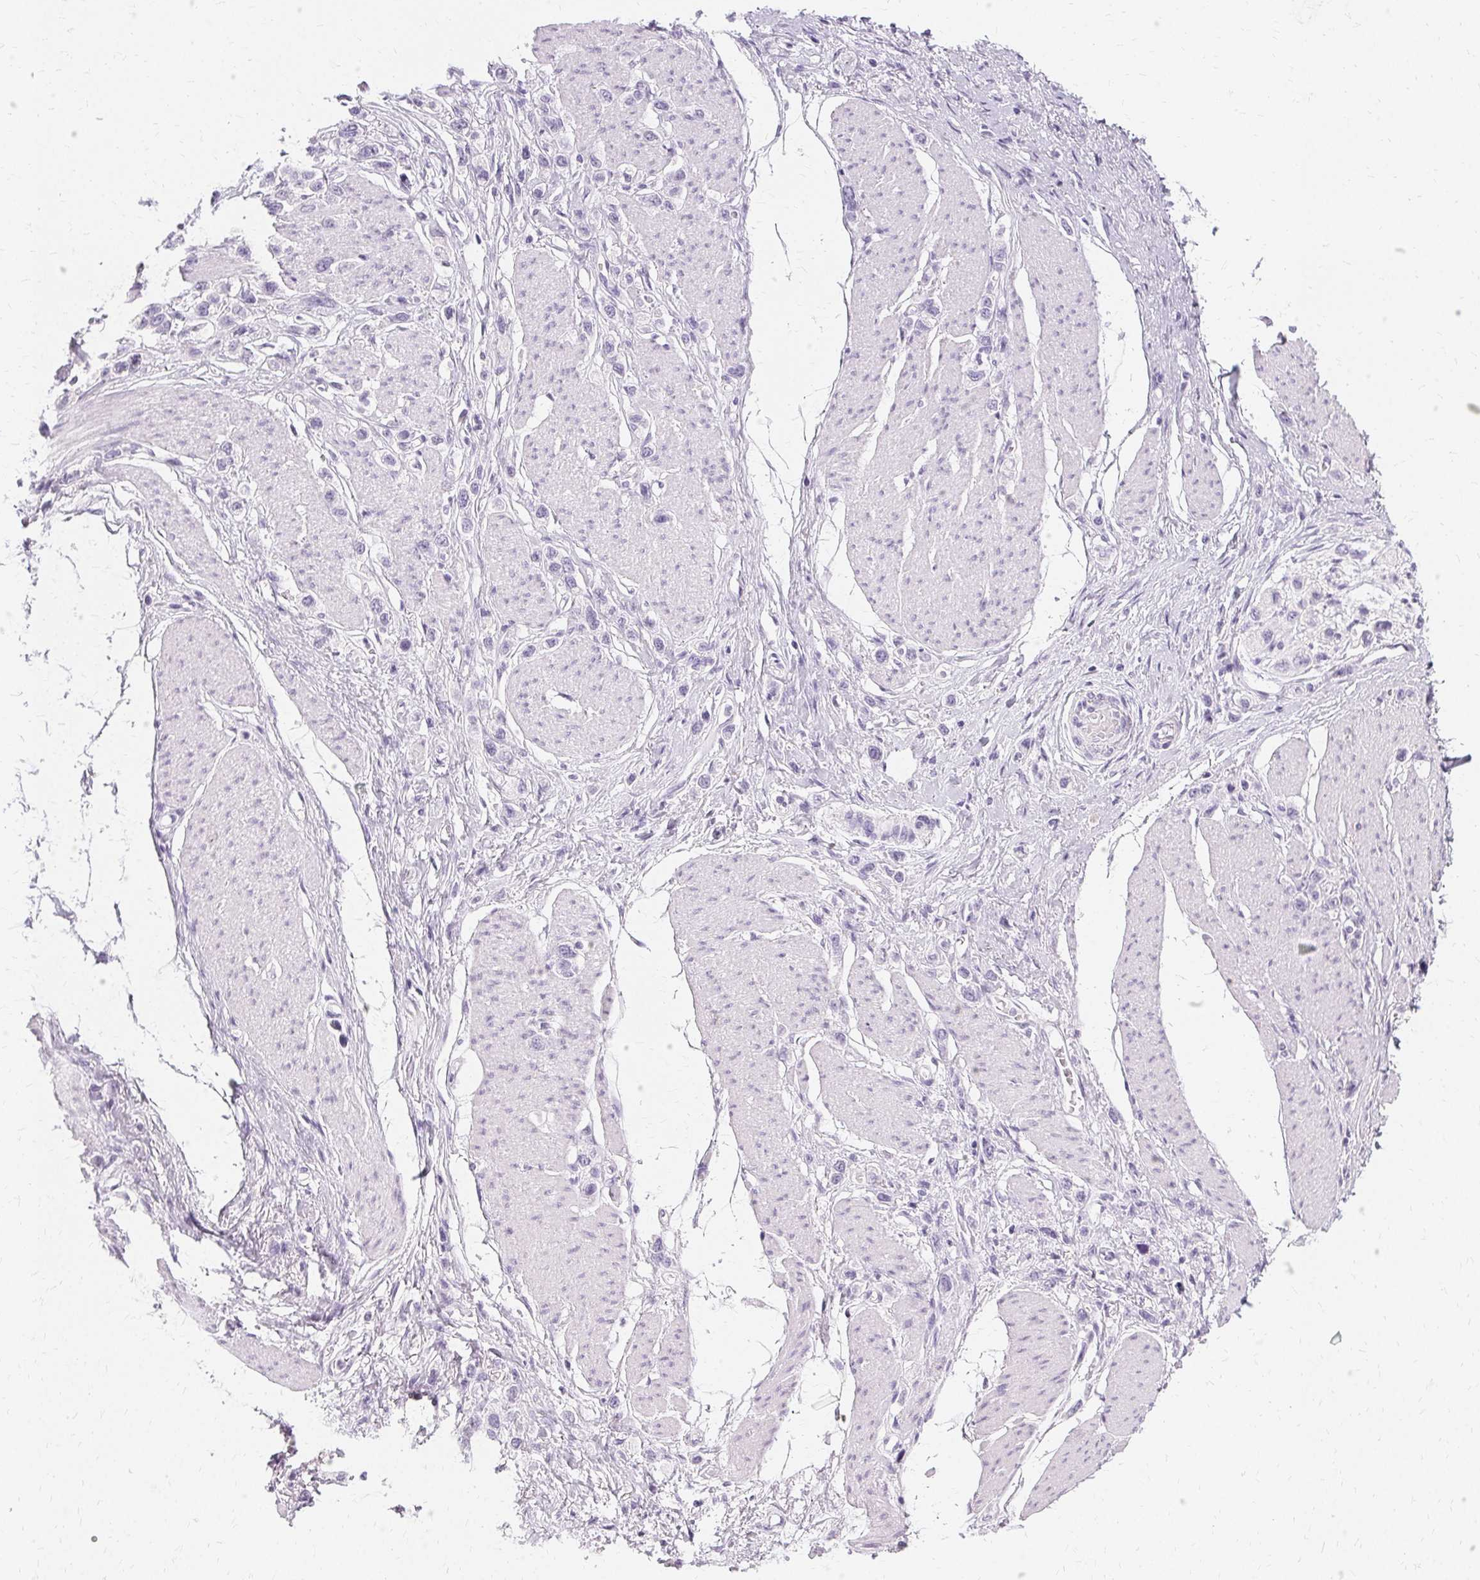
{"staining": {"intensity": "negative", "quantity": "none", "location": "none"}, "tissue": "stomach cancer", "cell_type": "Tumor cells", "image_type": "cancer", "snomed": [{"axis": "morphology", "description": "Adenocarcinoma, NOS"}, {"axis": "topography", "description": "Stomach"}], "caption": "IHC of stomach cancer demonstrates no expression in tumor cells.", "gene": "KRT6C", "patient": {"sex": "female", "age": 65}}